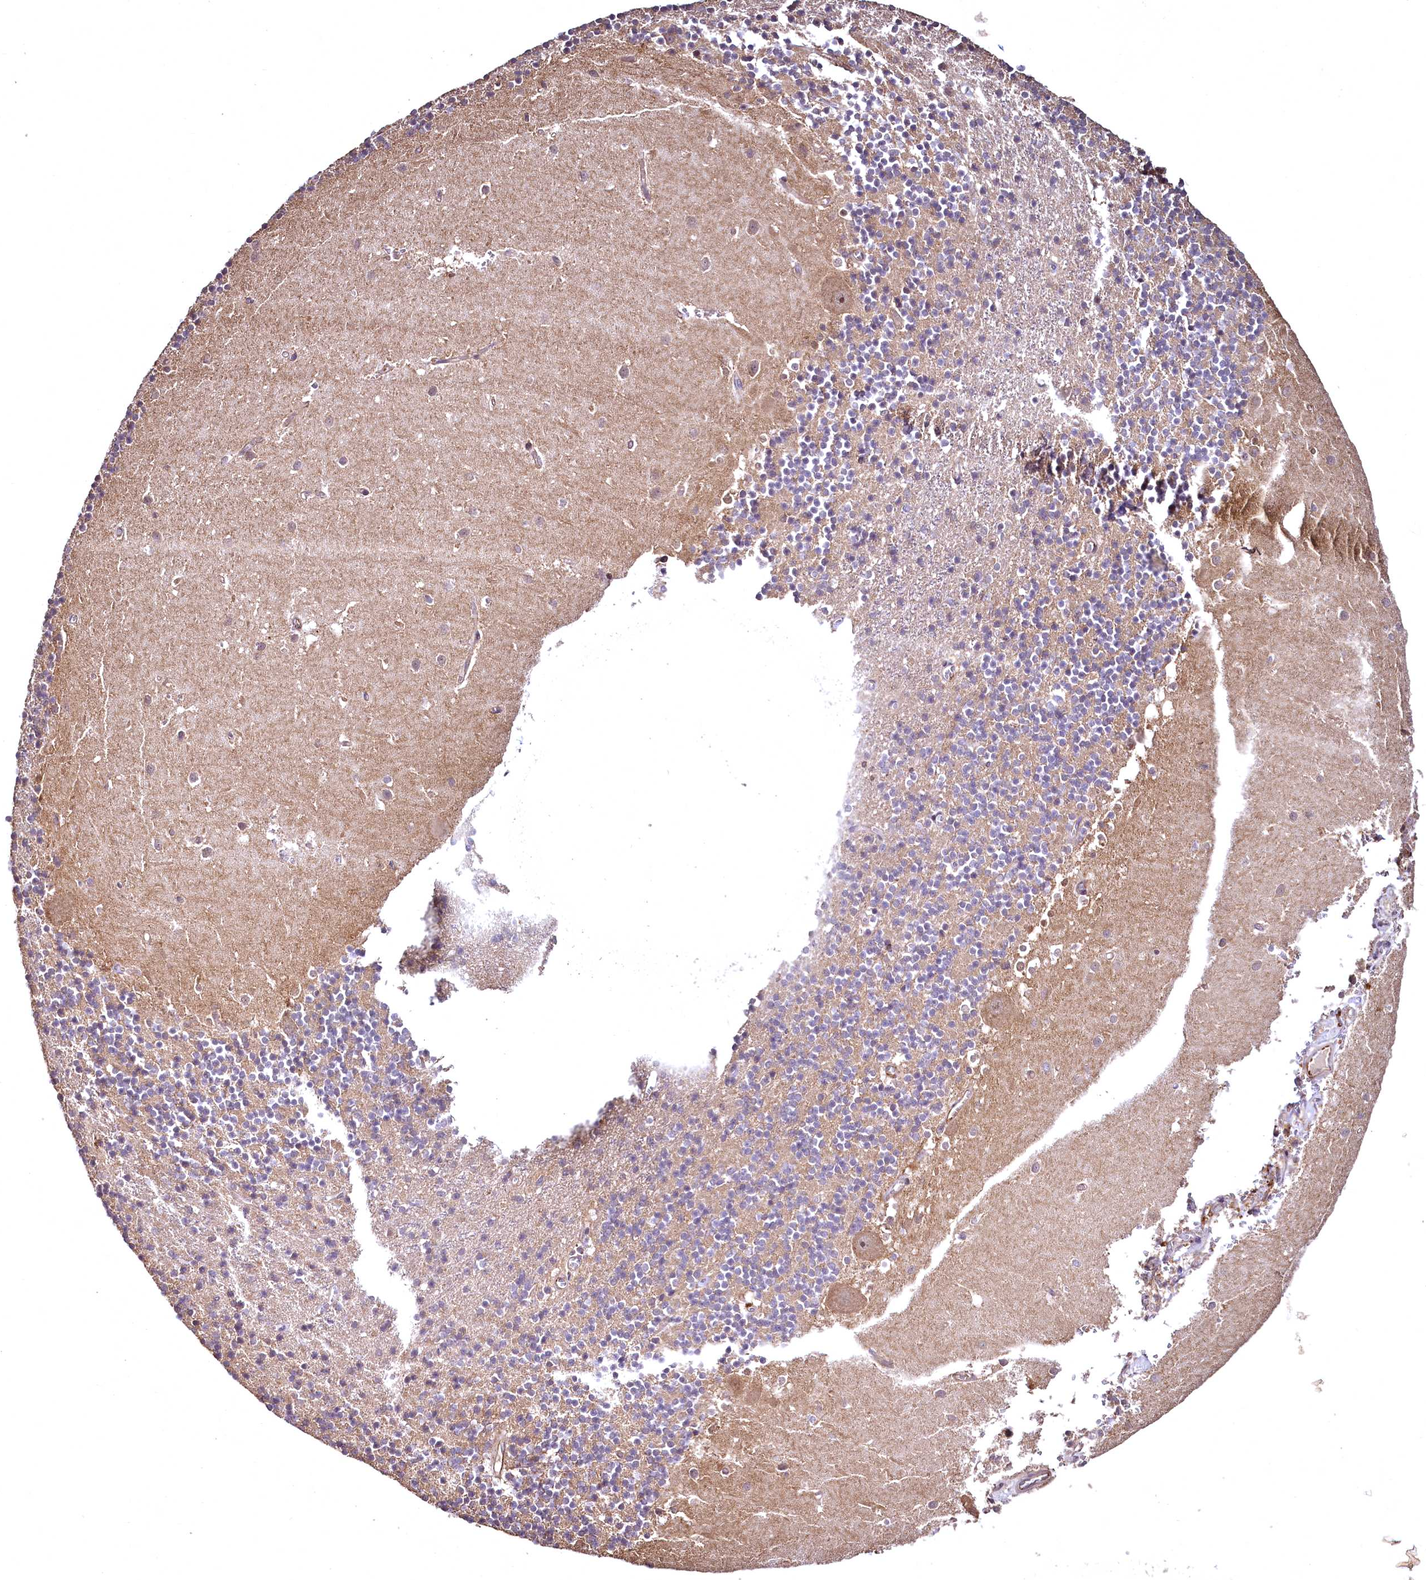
{"staining": {"intensity": "weak", "quantity": "25%-75%", "location": "cytoplasmic/membranous"}, "tissue": "cerebellum", "cell_type": "Cells in granular layer", "image_type": "normal", "snomed": [{"axis": "morphology", "description": "Normal tissue, NOS"}, {"axis": "topography", "description": "Cerebellum"}], "caption": "Immunohistochemical staining of unremarkable cerebellum shows weak cytoplasmic/membranous protein staining in about 25%-75% of cells in granular layer.", "gene": "TBCEL", "patient": {"sex": "male", "age": 54}}